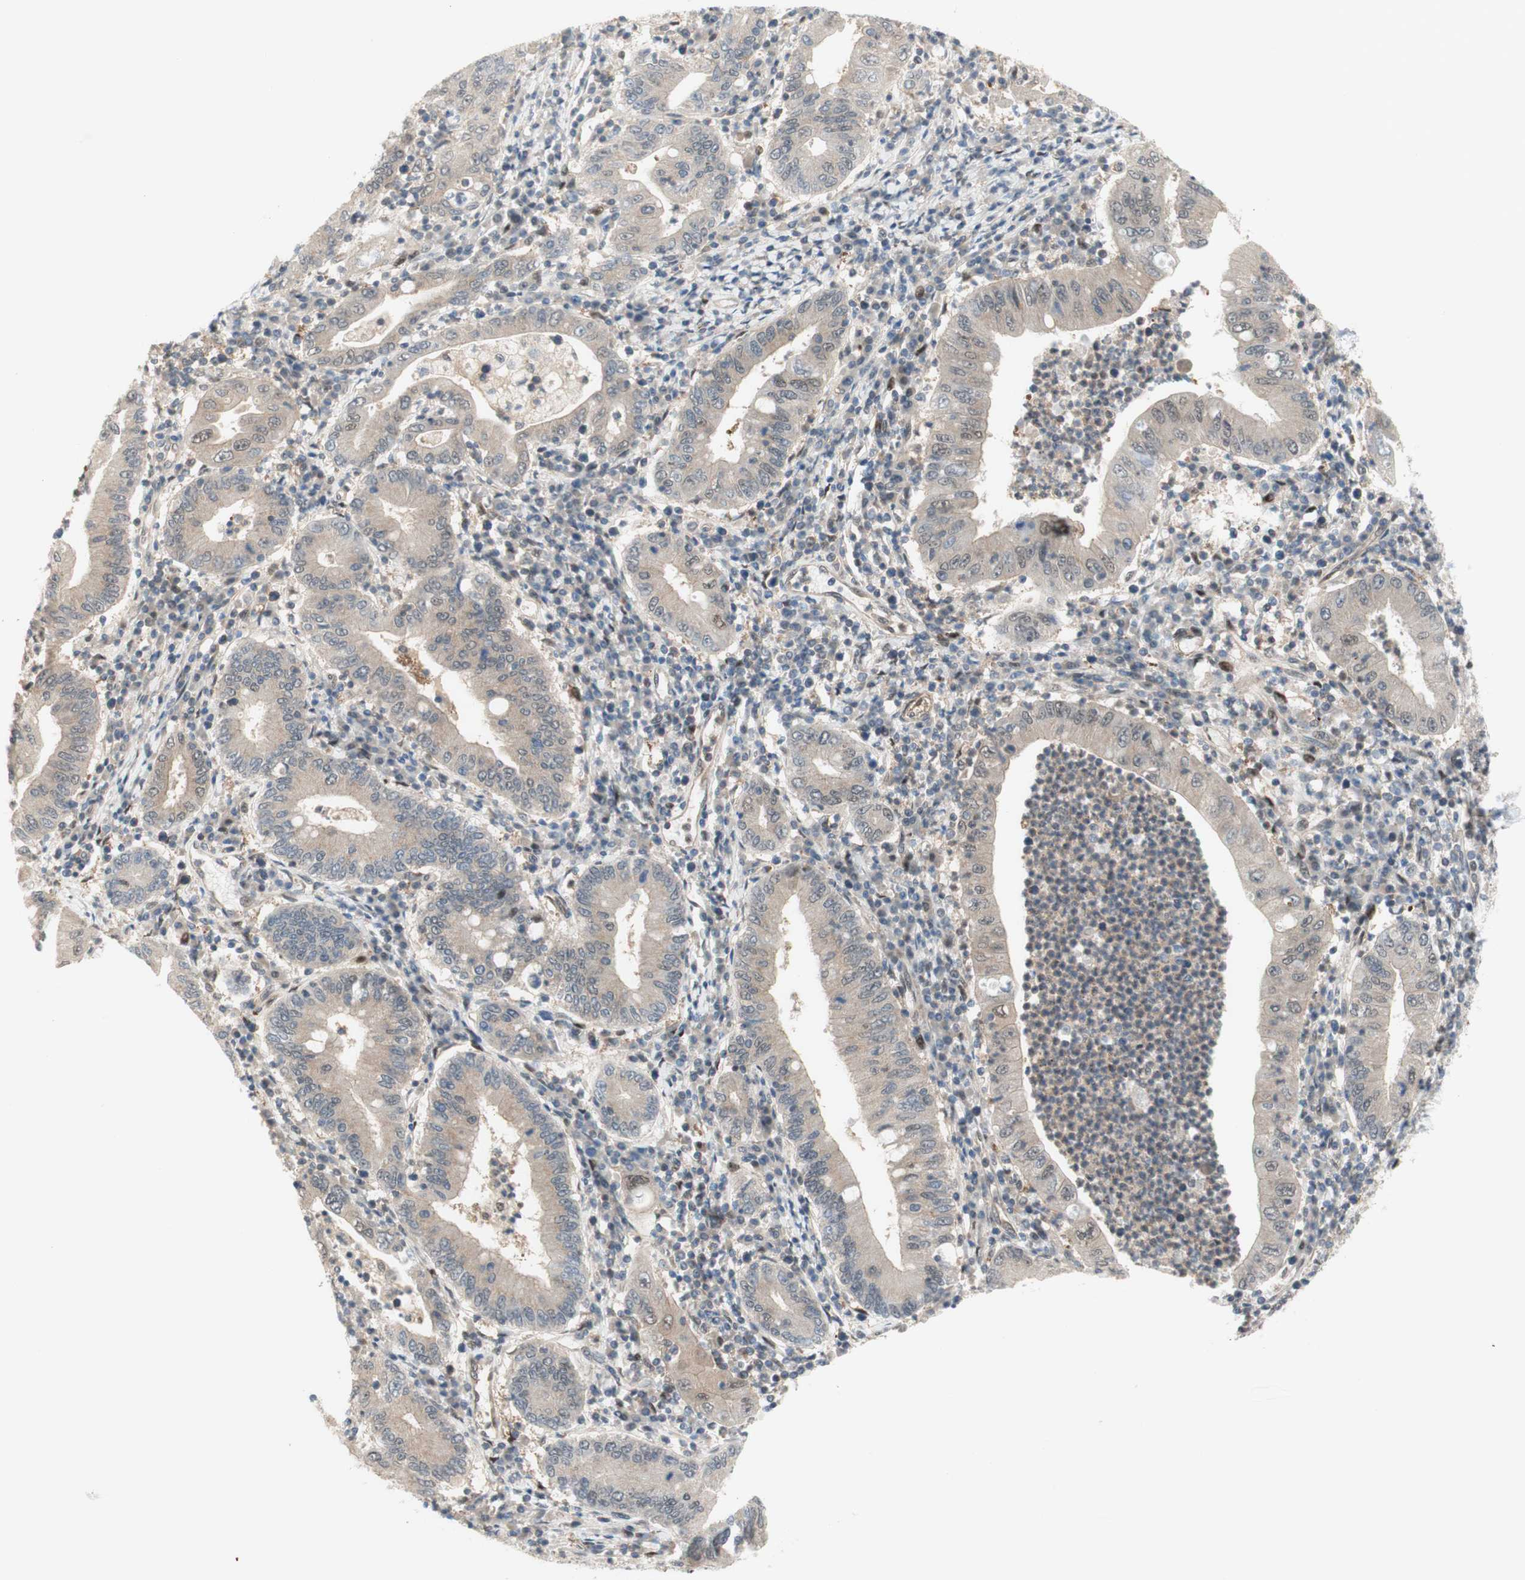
{"staining": {"intensity": "weak", "quantity": "<25%", "location": "nuclear"}, "tissue": "stomach cancer", "cell_type": "Tumor cells", "image_type": "cancer", "snomed": [{"axis": "morphology", "description": "Normal tissue, NOS"}, {"axis": "morphology", "description": "Adenocarcinoma, NOS"}, {"axis": "topography", "description": "Esophagus"}, {"axis": "topography", "description": "Stomach, upper"}, {"axis": "topography", "description": "Peripheral nerve tissue"}], "caption": "Stomach cancer was stained to show a protein in brown. There is no significant positivity in tumor cells.", "gene": "RFNG", "patient": {"sex": "male", "age": 62}}